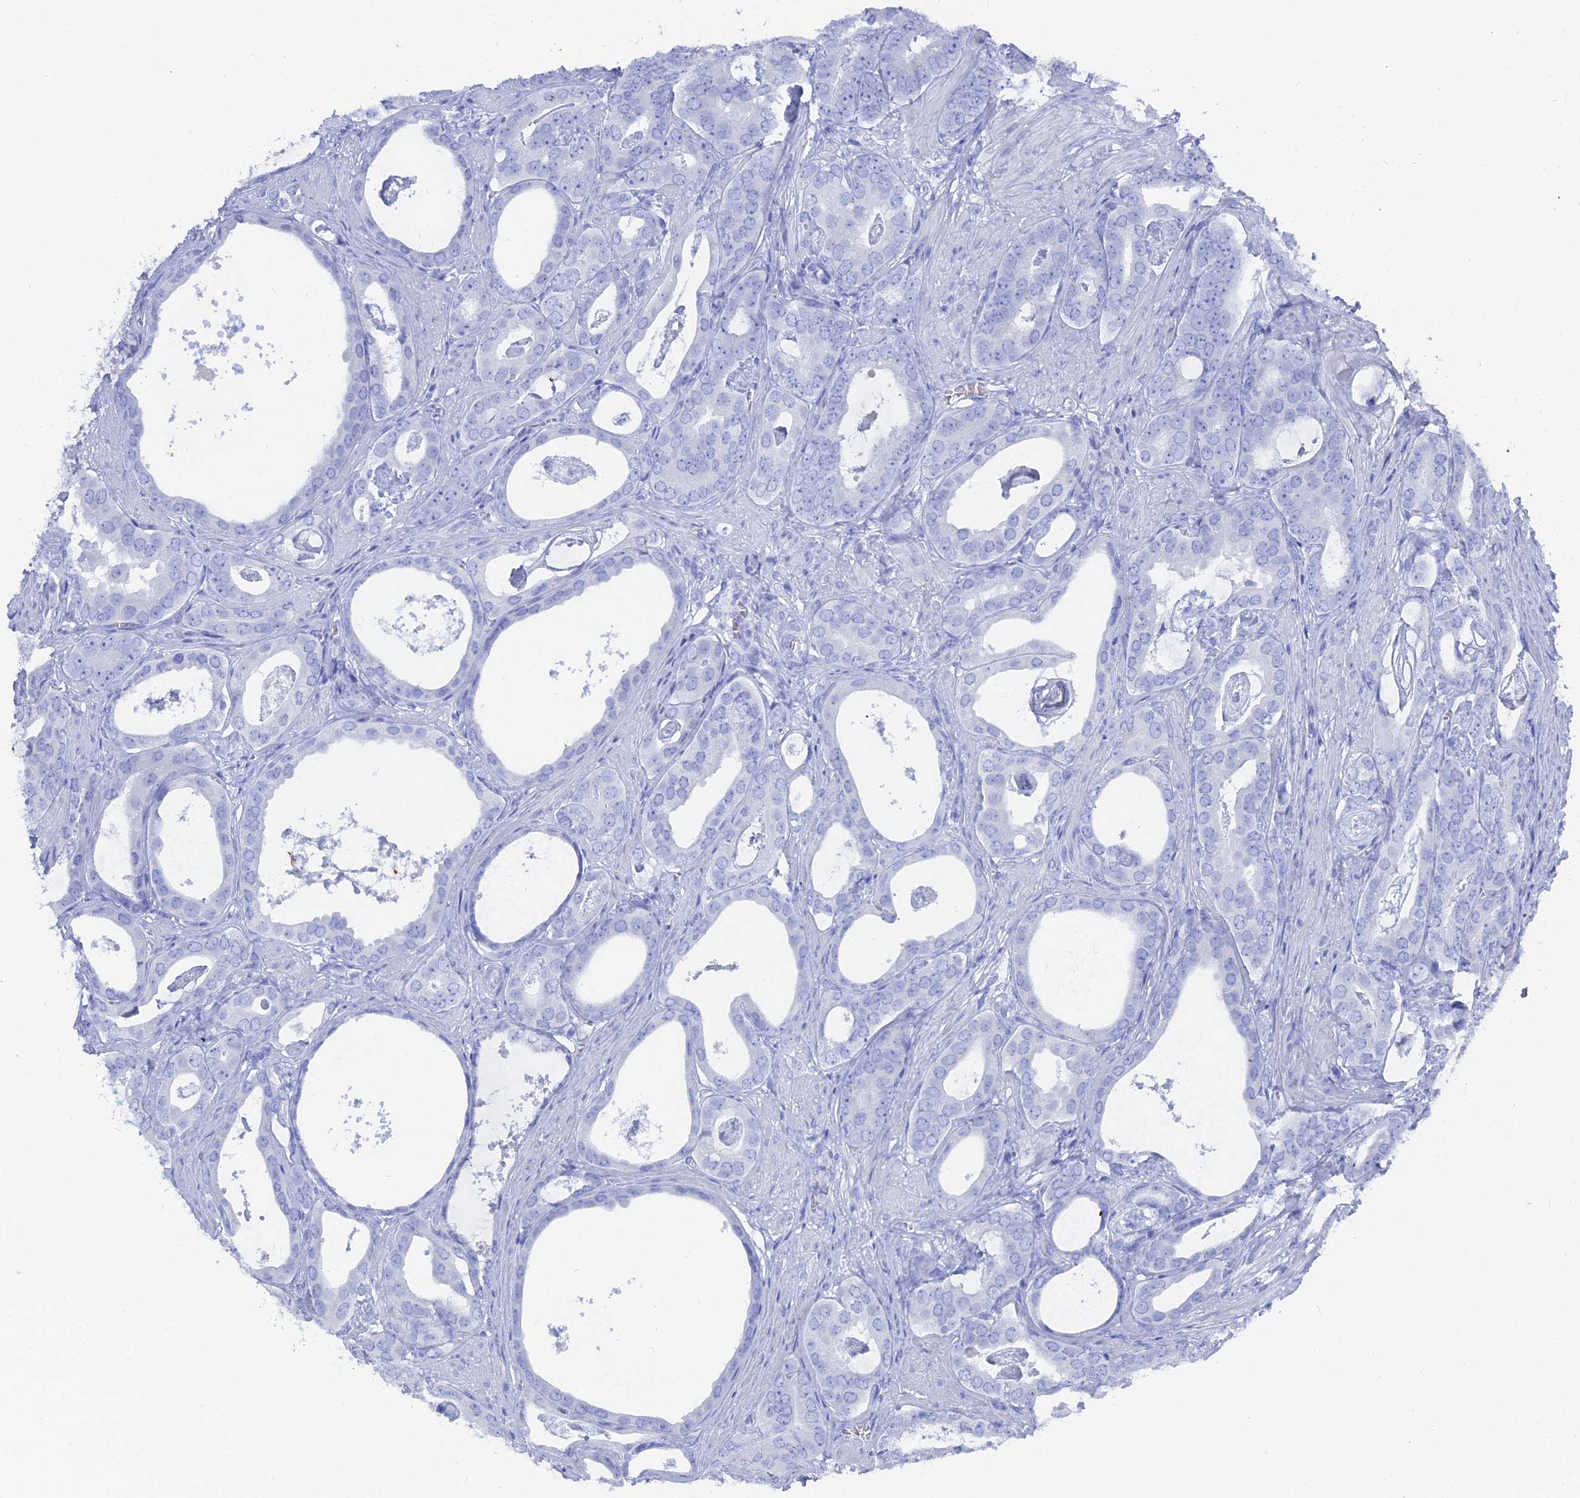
{"staining": {"intensity": "negative", "quantity": "none", "location": "none"}, "tissue": "prostate cancer", "cell_type": "Tumor cells", "image_type": "cancer", "snomed": [{"axis": "morphology", "description": "Adenocarcinoma, Low grade"}, {"axis": "topography", "description": "Prostate"}], "caption": "The immunohistochemistry (IHC) image has no significant expression in tumor cells of prostate cancer tissue.", "gene": "ENPP3", "patient": {"sex": "male", "age": 71}}